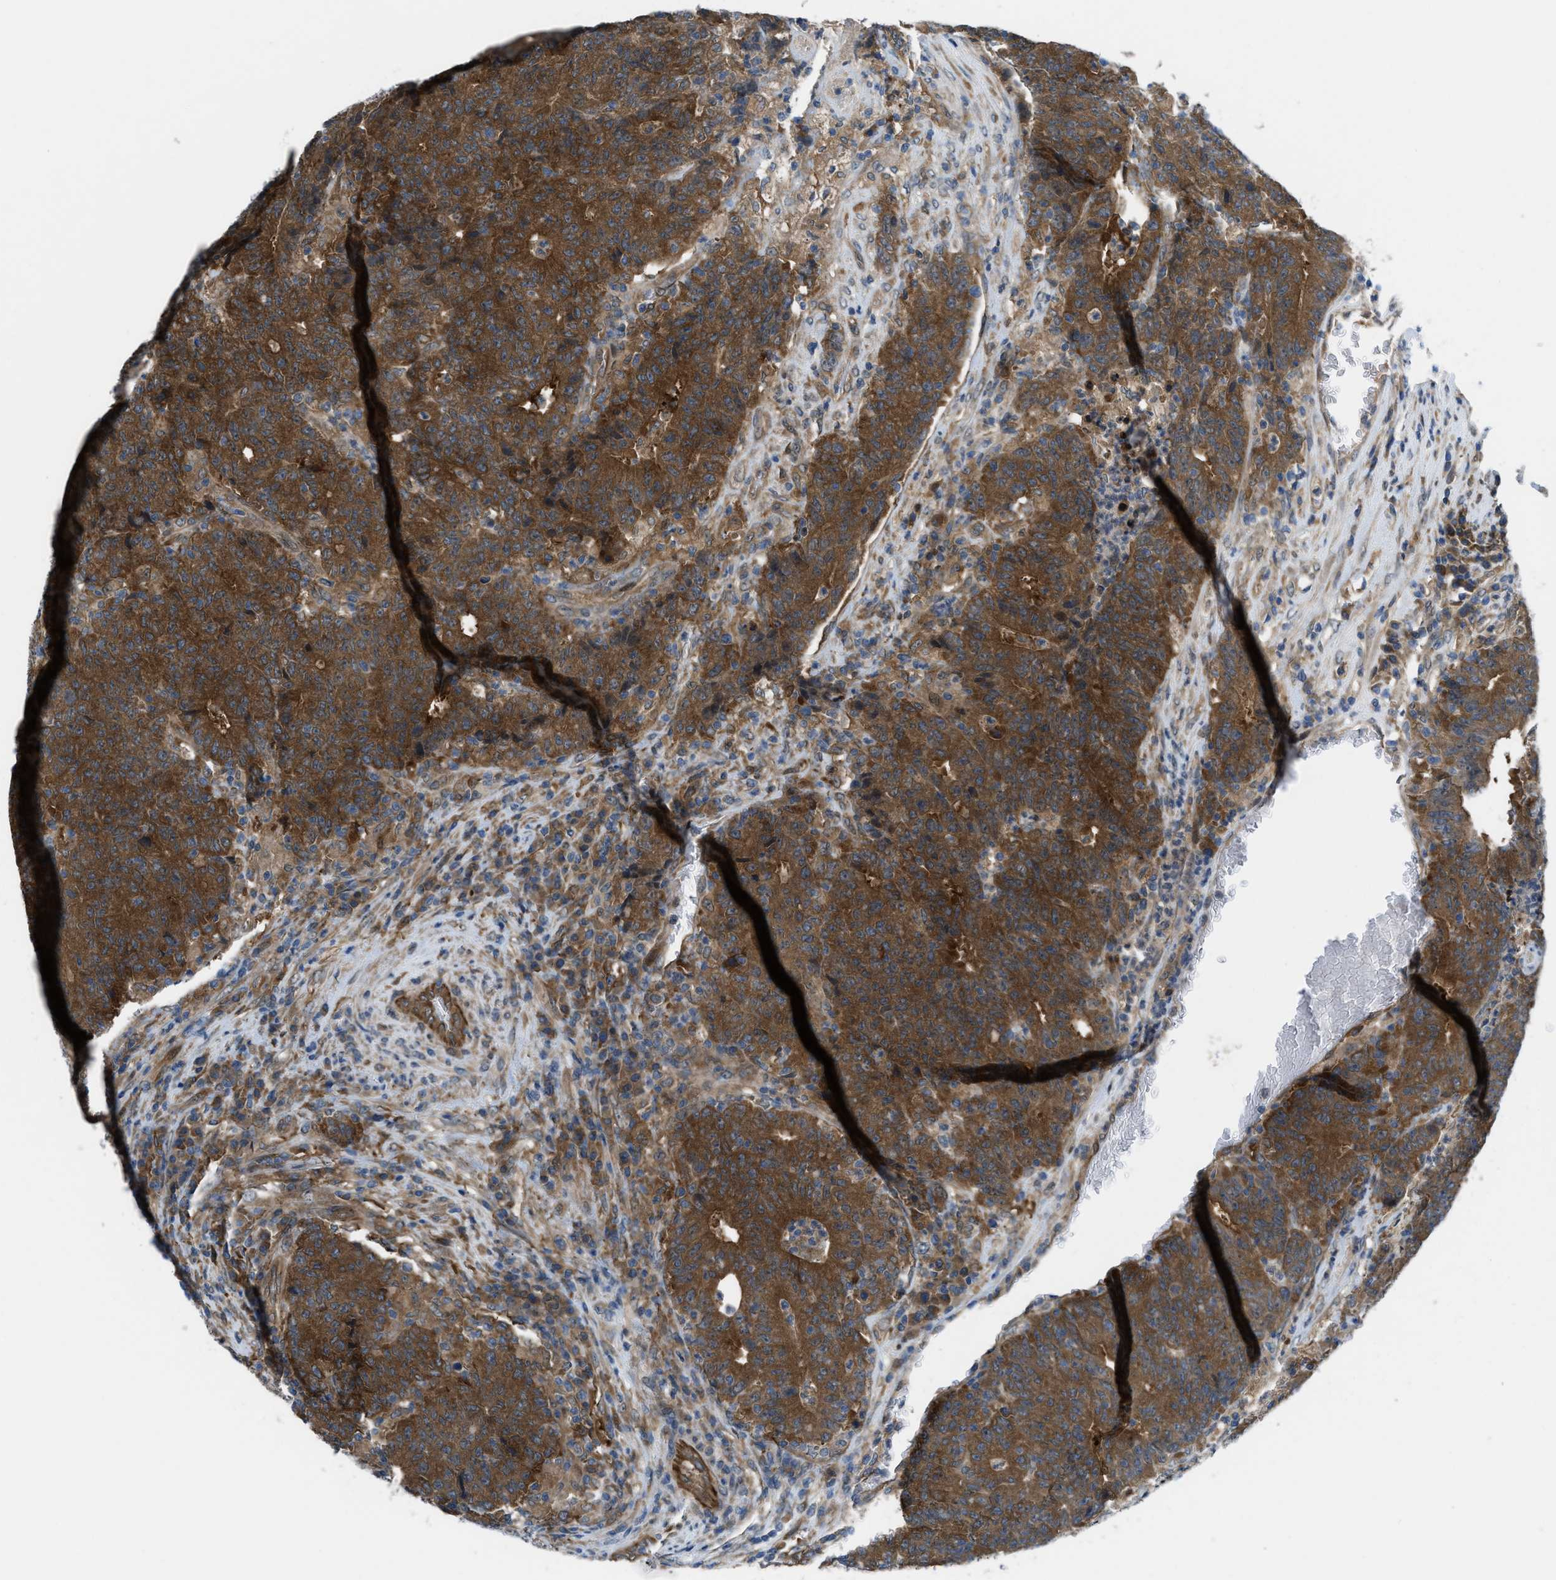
{"staining": {"intensity": "strong", "quantity": ">75%", "location": "cytoplasmic/membranous"}, "tissue": "colorectal cancer", "cell_type": "Tumor cells", "image_type": "cancer", "snomed": [{"axis": "morphology", "description": "Normal tissue, NOS"}, {"axis": "morphology", "description": "Adenocarcinoma, NOS"}, {"axis": "topography", "description": "Colon"}], "caption": "This micrograph displays colorectal cancer (adenocarcinoma) stained with IHC to label a protein in brown. The cytoplasmic/membranous of tumor cells show strong positivity for the protein. Nuclei are counter-stained blue.", "gene": "BAZ2B", "patient": {"sex": "female", "age": 75}}